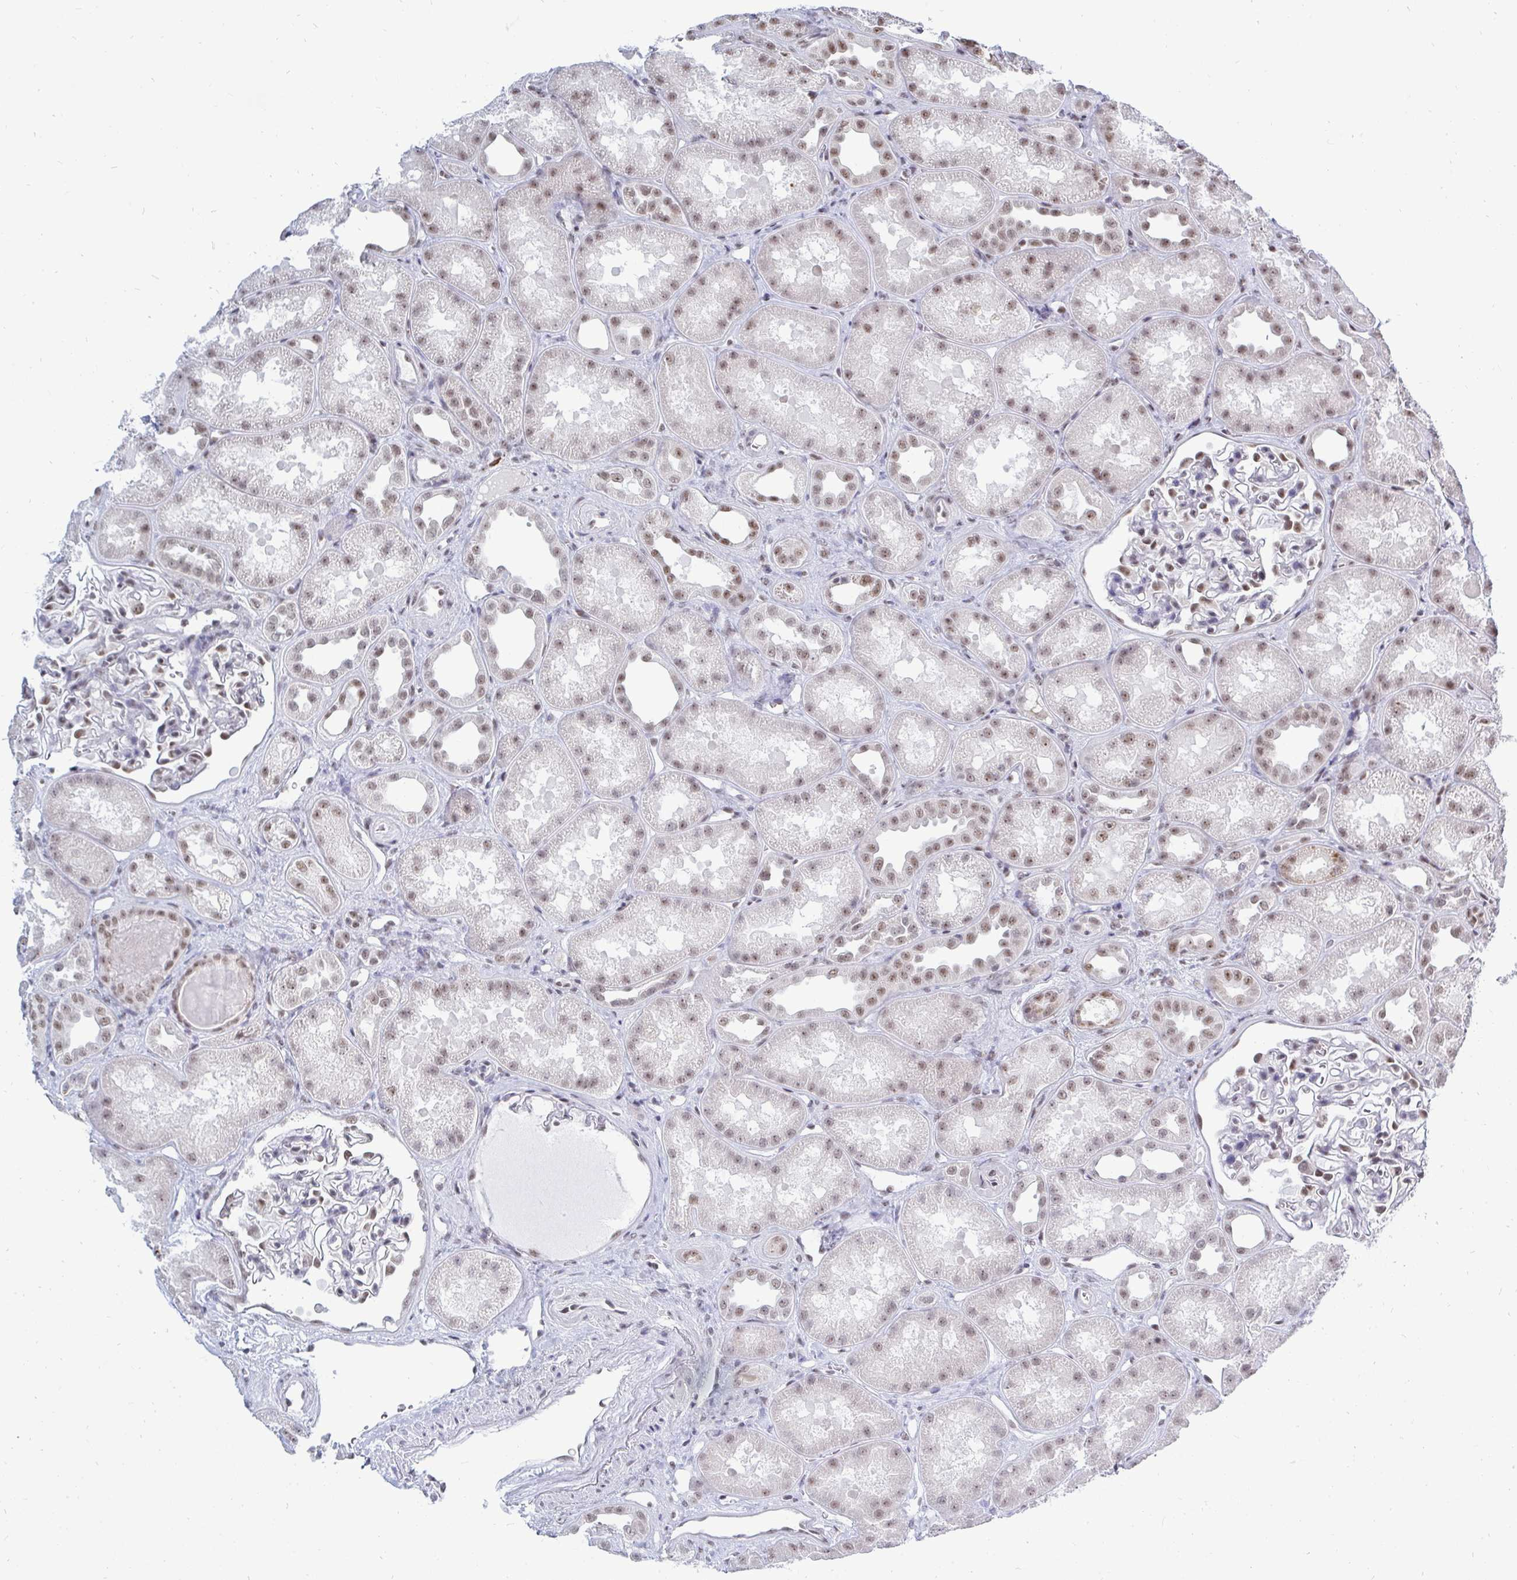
{"staining": {"intensity": "weak", "quantity": "25%-75%", "location": "nuclear"}, "tissue": "kidney", "cell_type": "Cells in glomeruli", "image_type": "normal", "snomed": [{"axis": "morphology", "description": "Normal tissue, NOS"}, {"axis": "topography", "description": "Kidney"}], "caption": "The histopathology image displays staining of normal kidney, revealing weak nuclear protein positivity (brown color) within cells in glomeruli.", "gene": "TRIP12", "patient": {"sex": "male", "age": 61}}